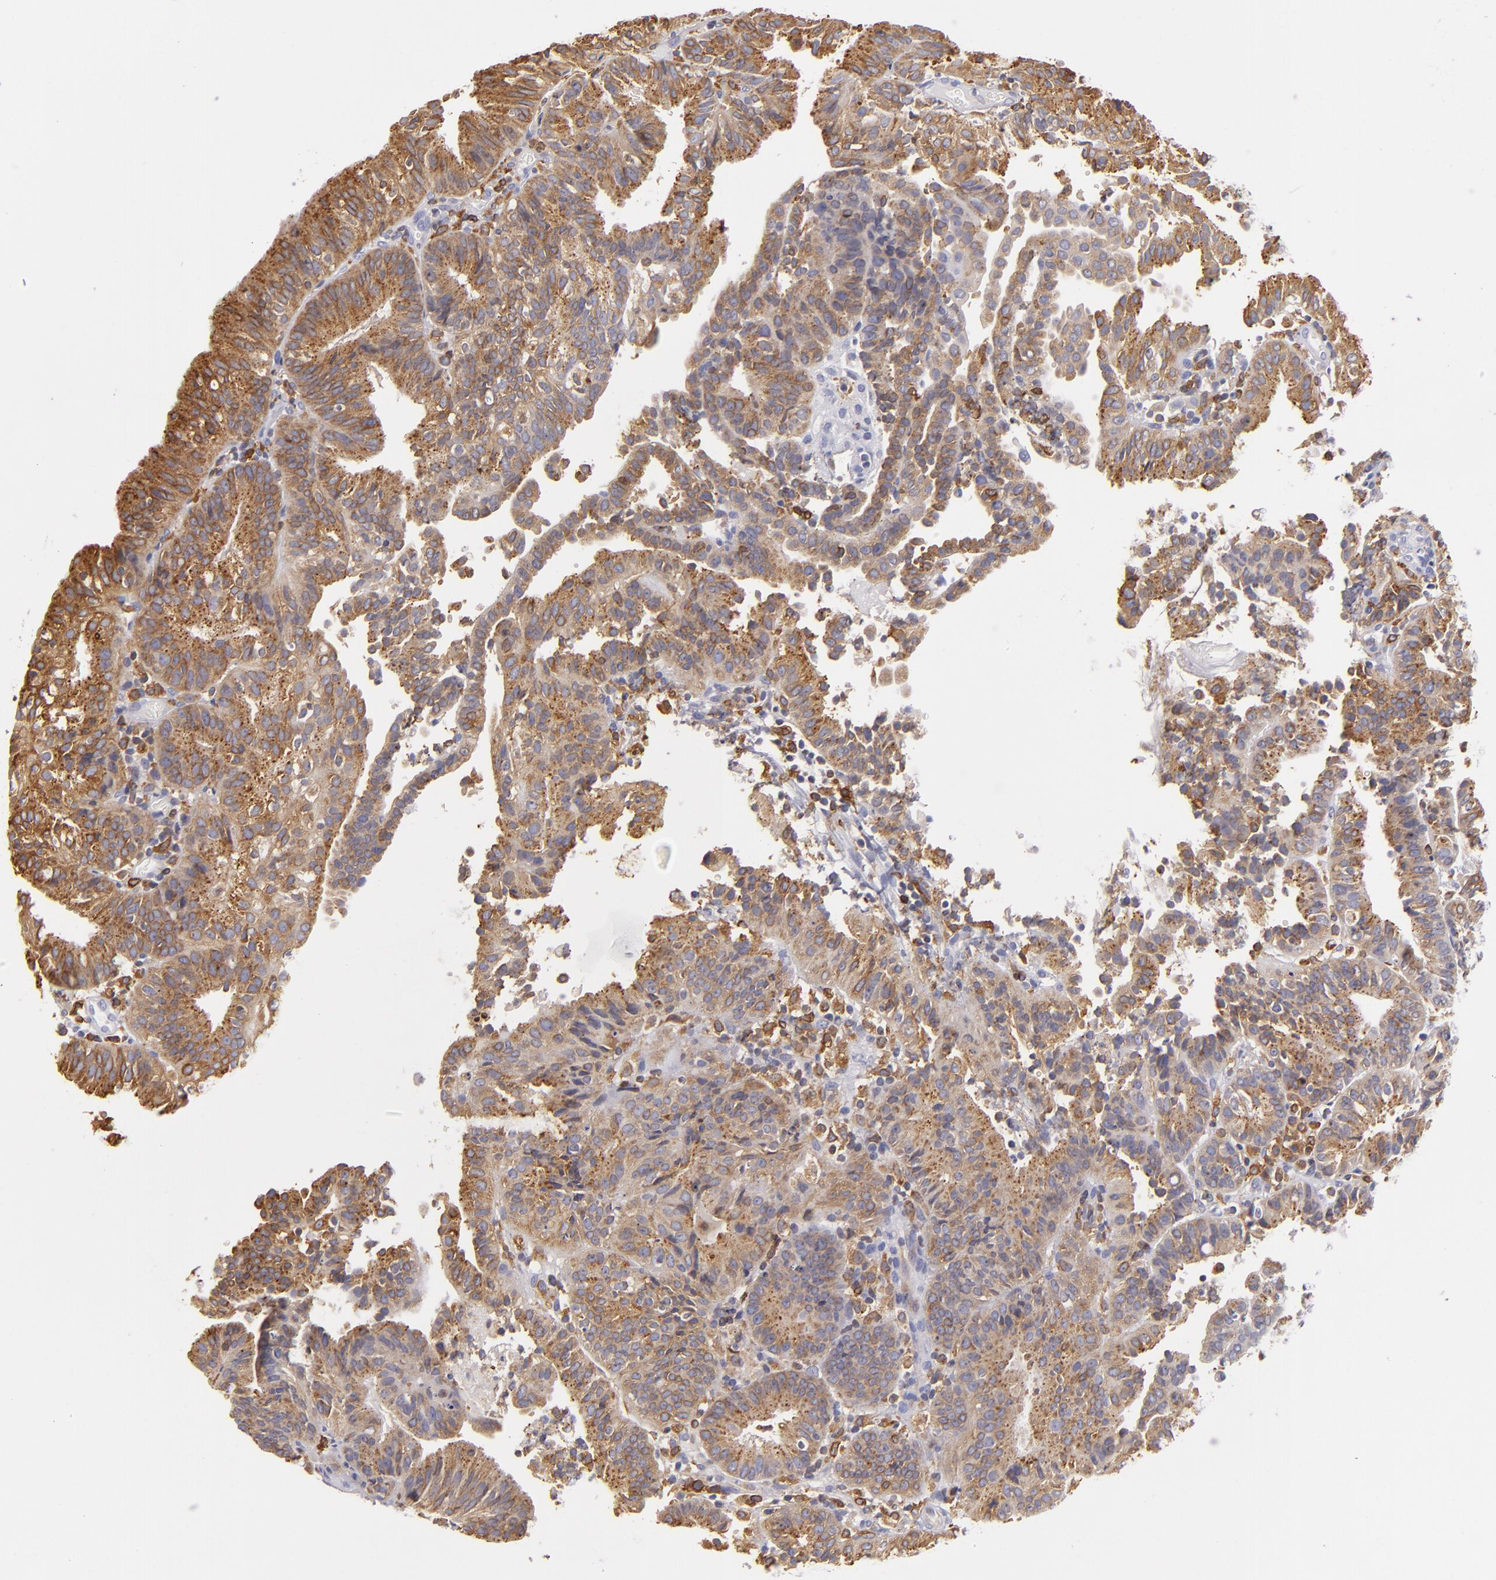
{"staining": {"intensity": "moderate", "quantity": "25%-75%", "location": "cytoplasmic/membranous"}, "tissue": "cervical cancer", "cell_type": "Tumor cells", "image_type": "cancer", "snomed": [{"axis": "morphology", "description": "Adenocarcinoma, NOS"}, {"axis": "topography", "description": "Cervix"}], "caption": "Immunohistochemistry (IHC) staining of cervical adenocarcinoma, which reveals medium levels of moderate cytoplasmic/membranous positivity in about 25%-75% of tumor cells indicating moderate cytoplasmic/membranous protein staining. The staining was performed using DAB (3,3'-diaminobenzidine) (brown) for protein detection and nuclei were counterstained in hematoxylin (blue).", "gene": "CD74", "patient": {"sex": "female", "age": 60}}